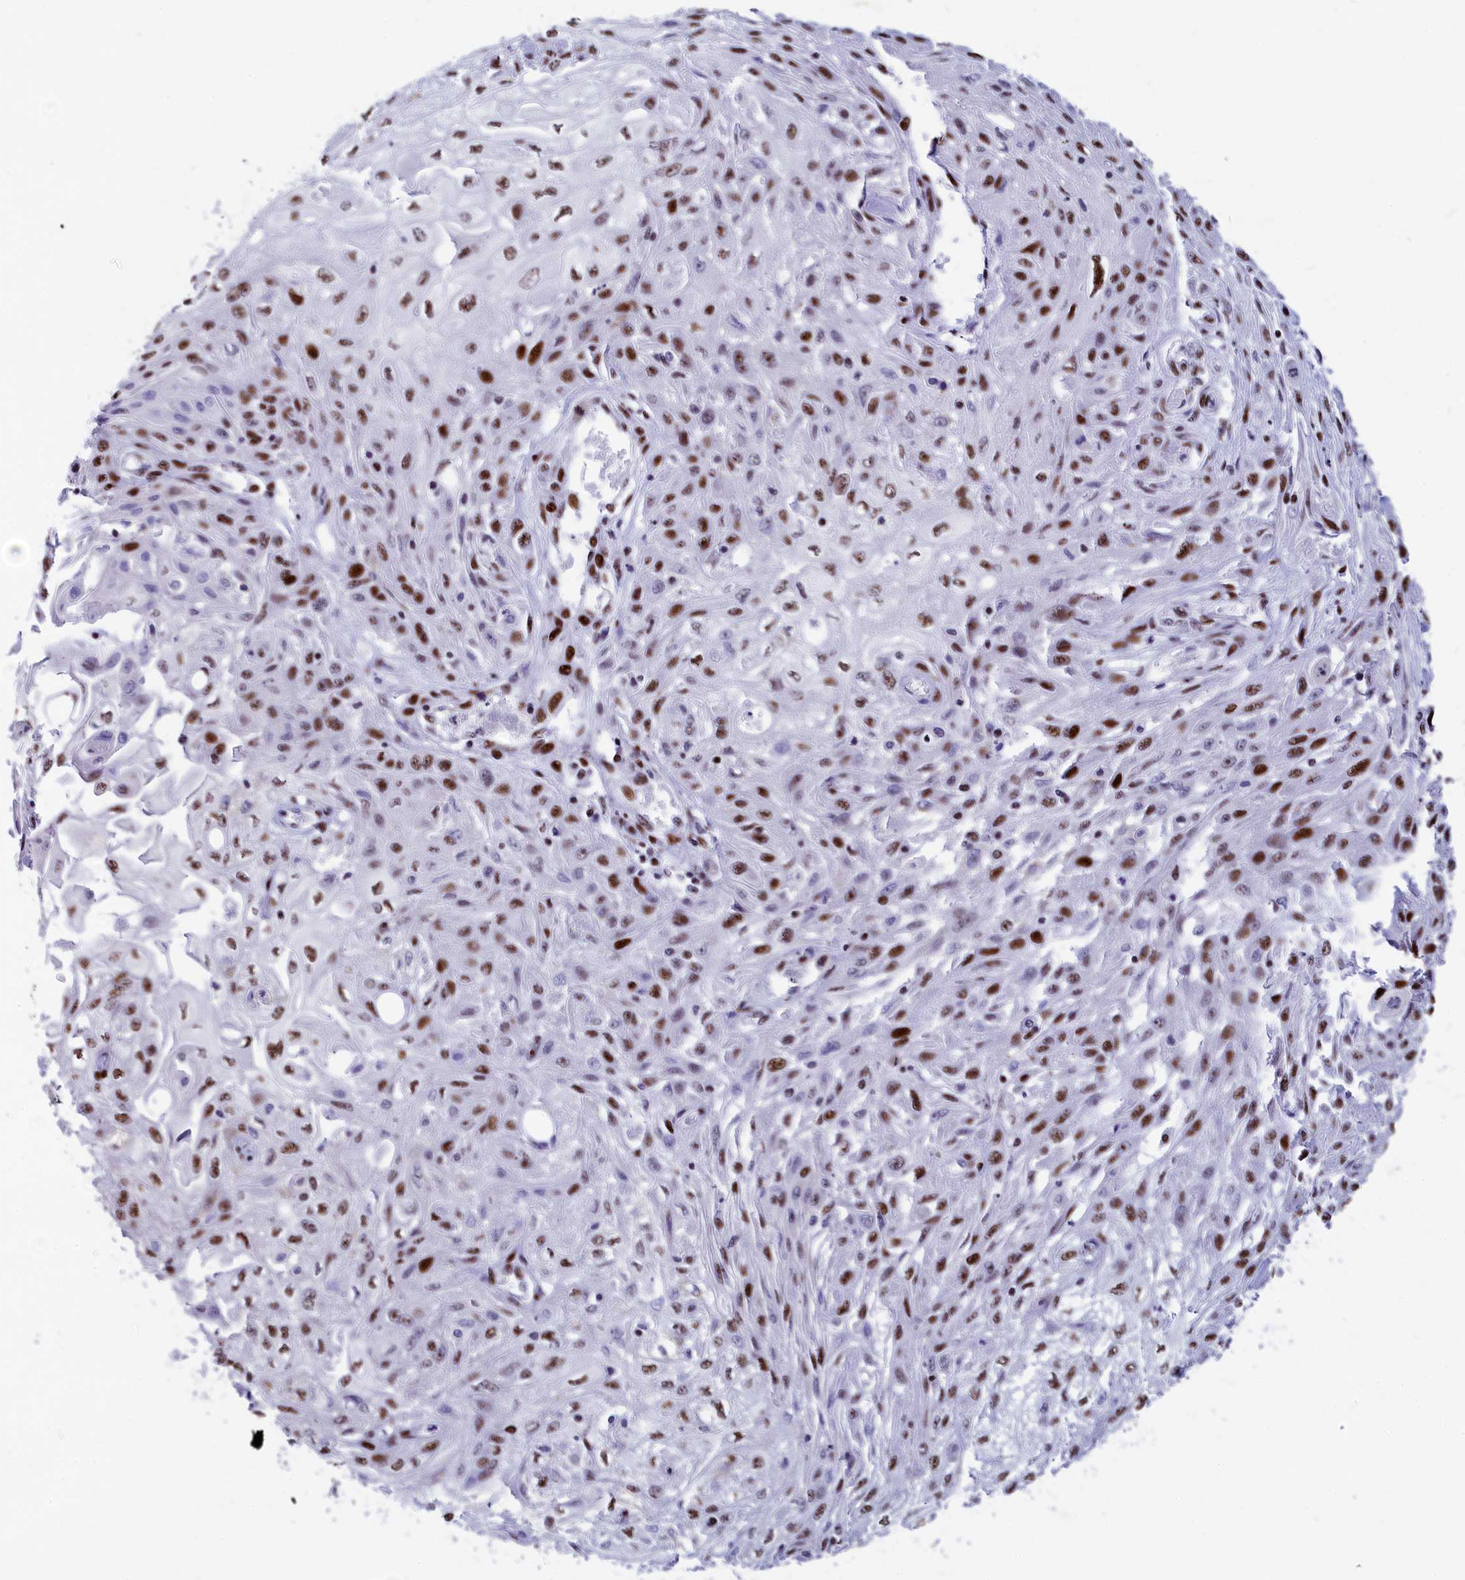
{"staining": {"intensity": "moderate", "quantity": ">75%", "location": "nuclear"}, "tissue": "skin cancer", "cell_type": "Tumor cells", "image_type": "cancer", "snomed": [{"axis": "morphology", "description": "Squamous cell carcinoma, NOS"}, {"axis": "morphology", "description": "Squamous cell carcinoma, metastatic, NOS"}, {"axis": "topography", "description": "Skin"}, {"axis": "topography", "description": "Lymph node"}], "caption": "Immunohistochemistry of skin cancer (squamous cell carcinoma) exhibits medium levels of moderate nuclear expression in about >75% of tumor cells.", "gene": "NSA2", "patient": {"sex": "male", "age": 75}}